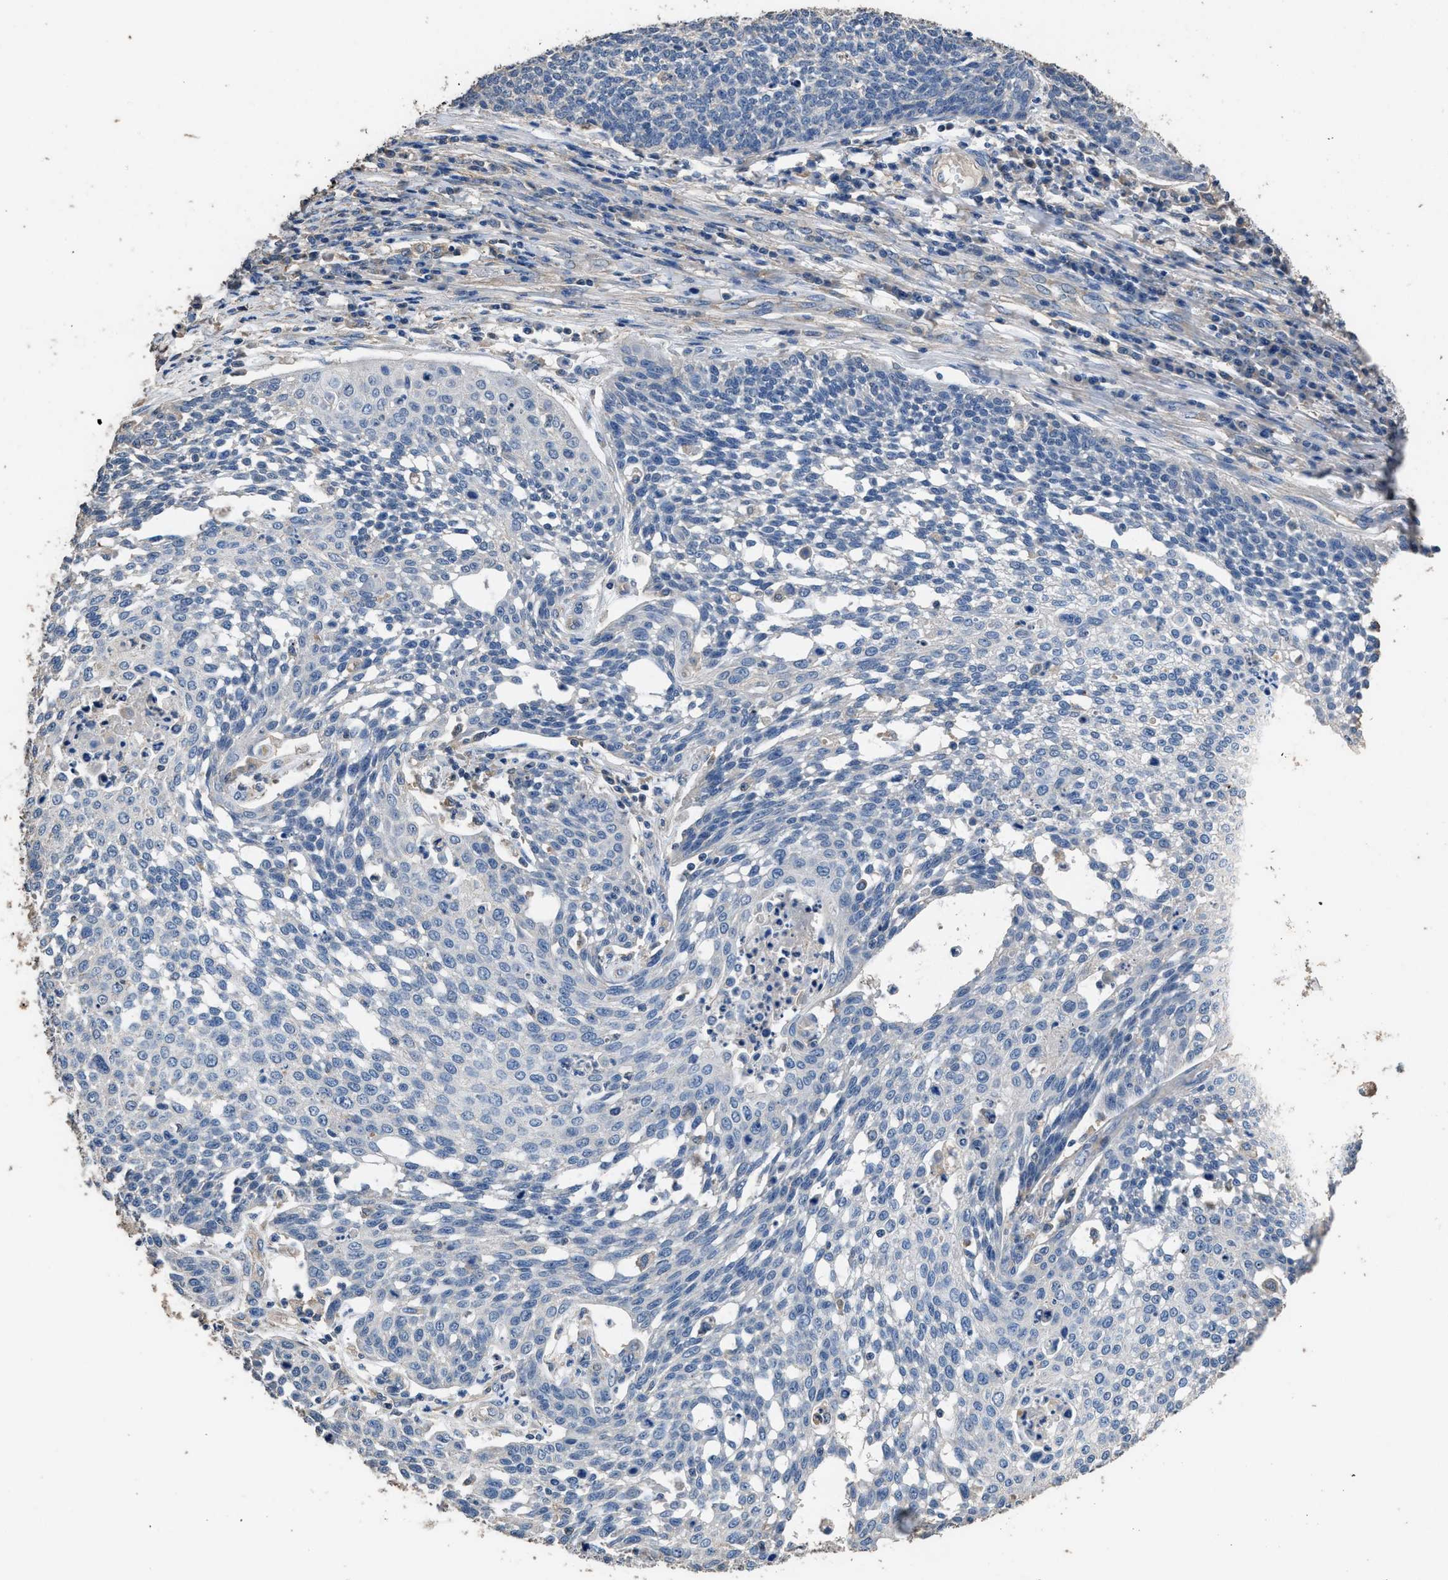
{"staining": {"intensity": "negative", "quantity": "none", "location": "none"}, "tissue": "cervical cancer", "cell_type": "Tumor cells", "image_type": "cancer", "snomed": [{"axis": "morphology", "description": "Squamous cell carcinoma, NOS"}, {"axis": "topography", "description": "Cervix"}], "caption": "A histopathology image of cervical cancer (squamous cell carcinoma) stained for a protein shows no brown staining in tumor cells.", "gene": "ITSN1", "patient": {"sex": "female", "age": 34}}